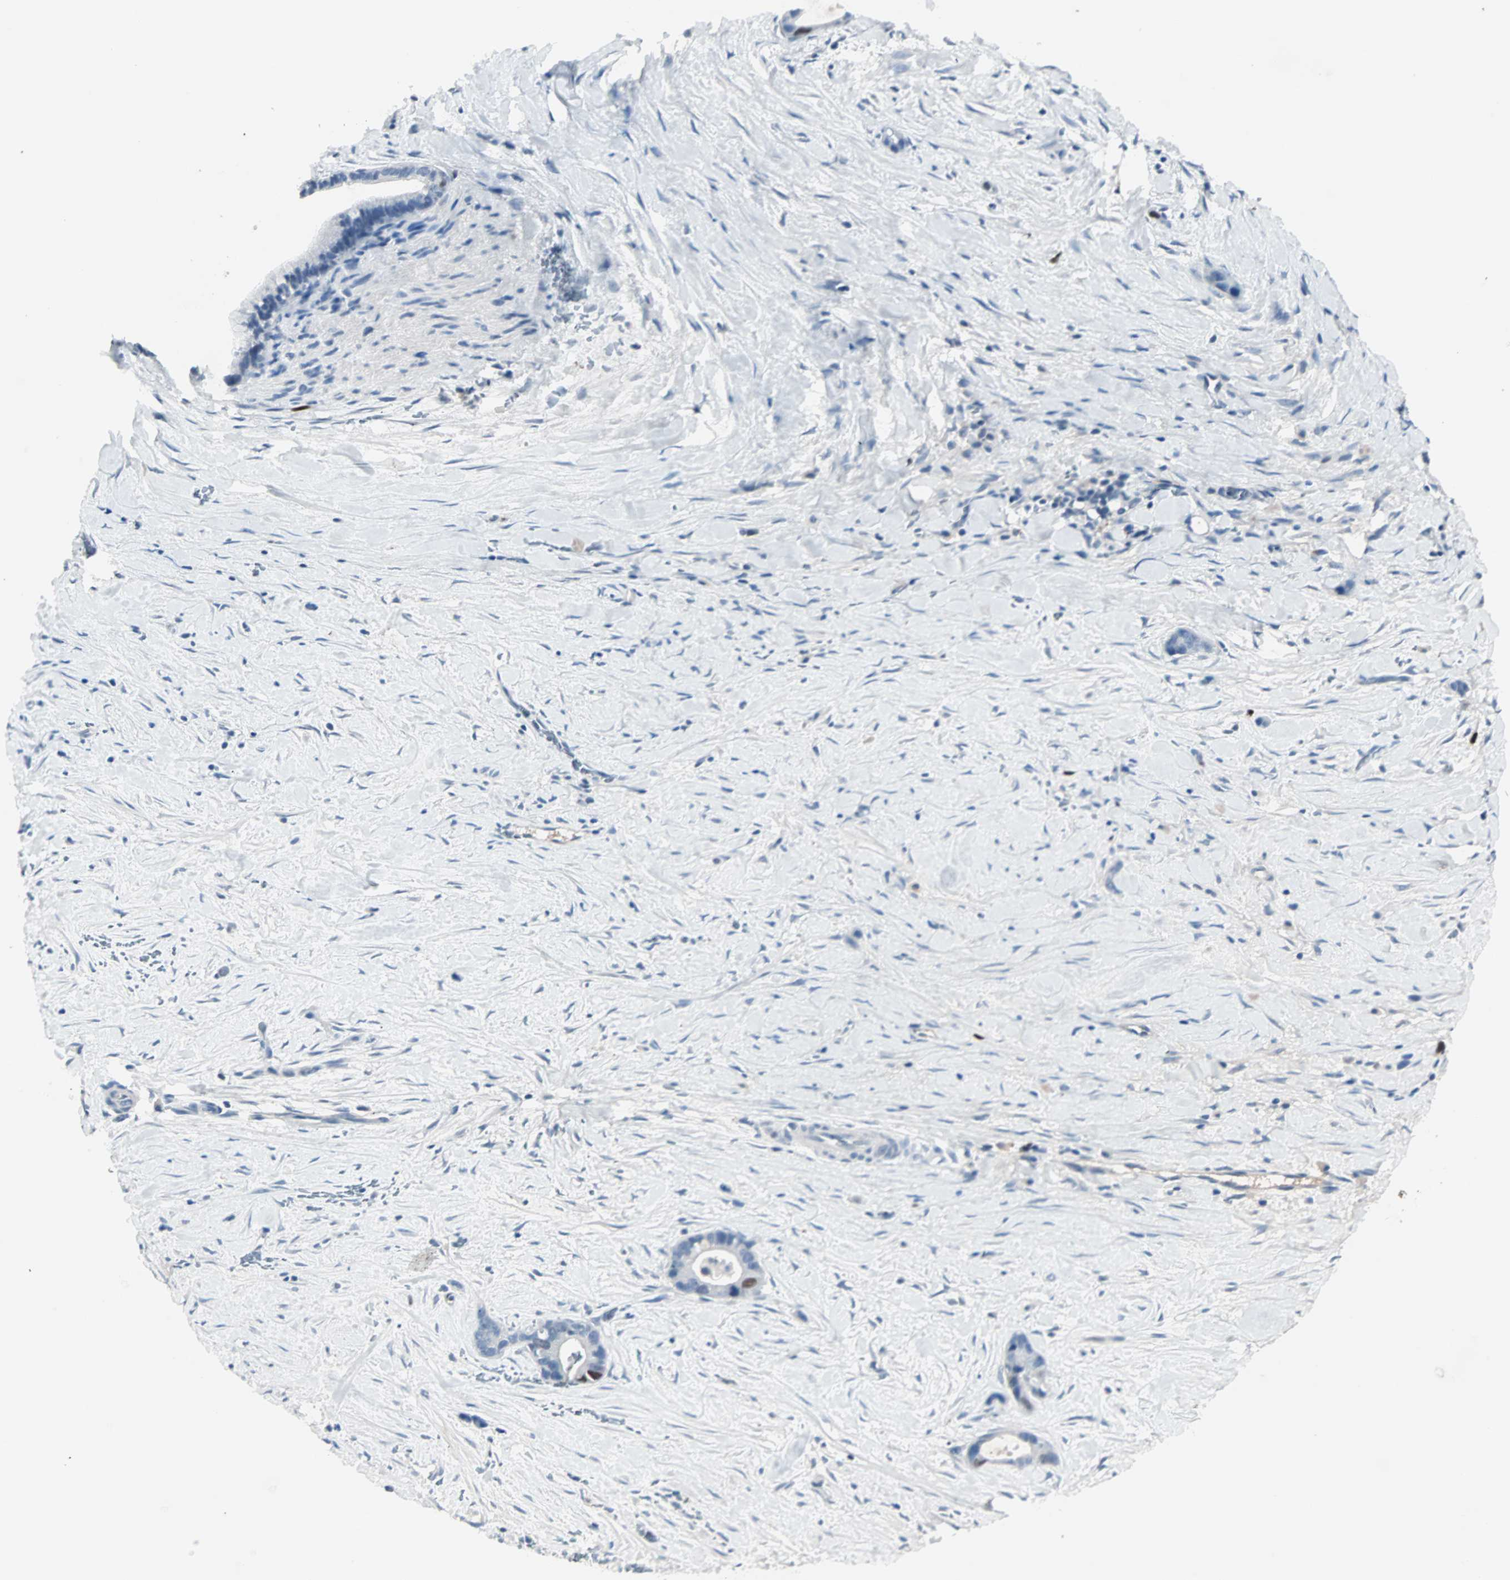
{"staining": {"intensity": "moderate", "quantity": "<25%", "location": "nuclear"}, "tissue": "liver cancer", "cell_type": "Tumor cells", "image_type": "cancer", "snomed": [{"axis": "morphology", "description": "Cholangiocarcinoma"}, {"axis": "topography", "description": "Liver"}], "caption": "Immunohistochemical staining of human liver cholangiocarcinoma reveals low levels of moderate nuclear positivity in approximately <25% of tumor cells. (brown staining indicates protein expression, while blue staining denotes nuclei).", "gene": "CCNE2", "patient": {"sex": "female", "age": 55}}